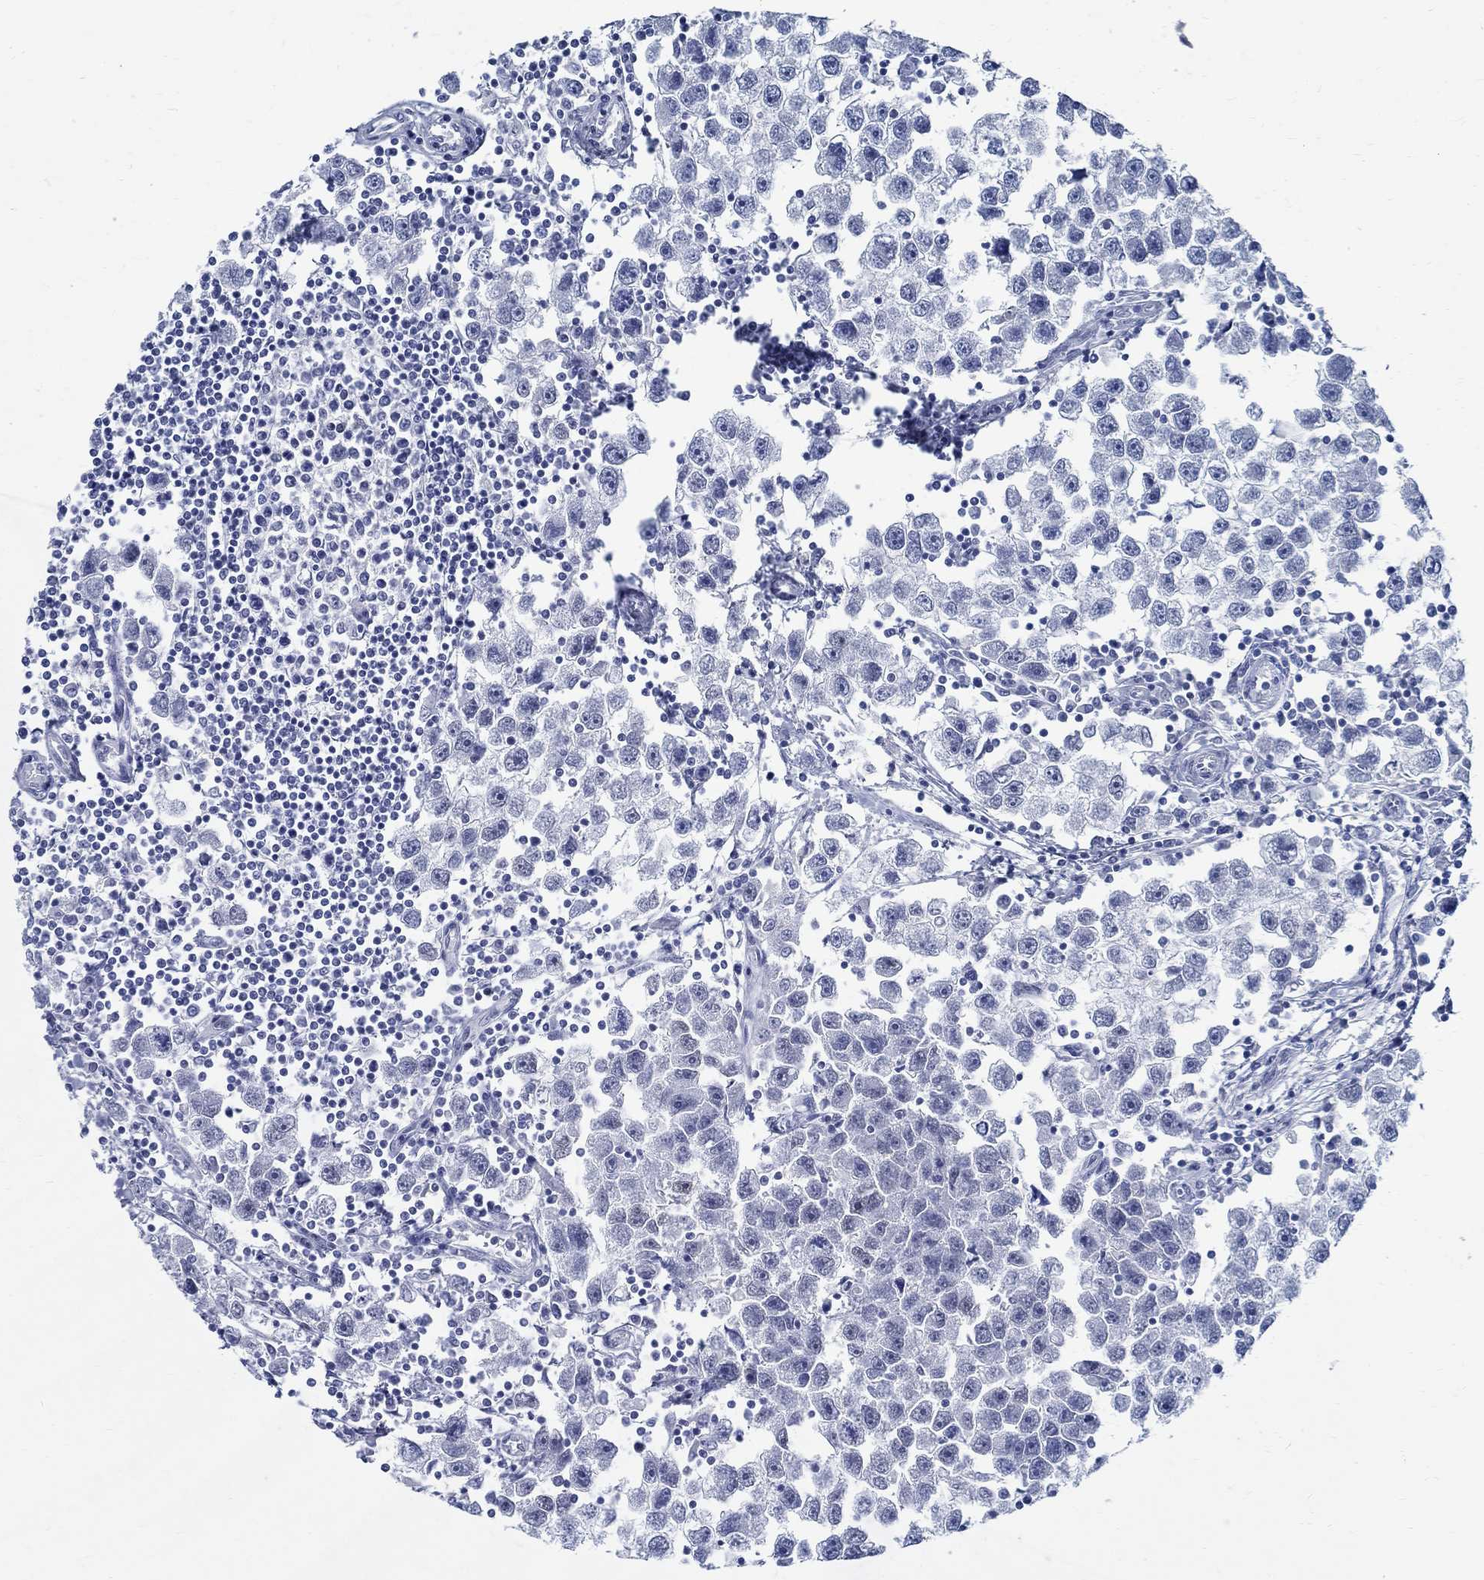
{"staining": {"intensity": "negative", "quantity": "none", "location": "none"}, "tissue": "testis cancer", "cell_type": "Tumor cells", "image_type": "cancer", "snomed": [{"axis": "morphology", "description": "Seminoma, NOS"}, {"axis": "topography", "description": "Testis"}], "caption": "Human testis seminoma stained for a protein using immunohistochemistry reveals no positivity in tumor cells.", "gene": "TSPAN16", "patient": {"sex": "male", "age": 30}}